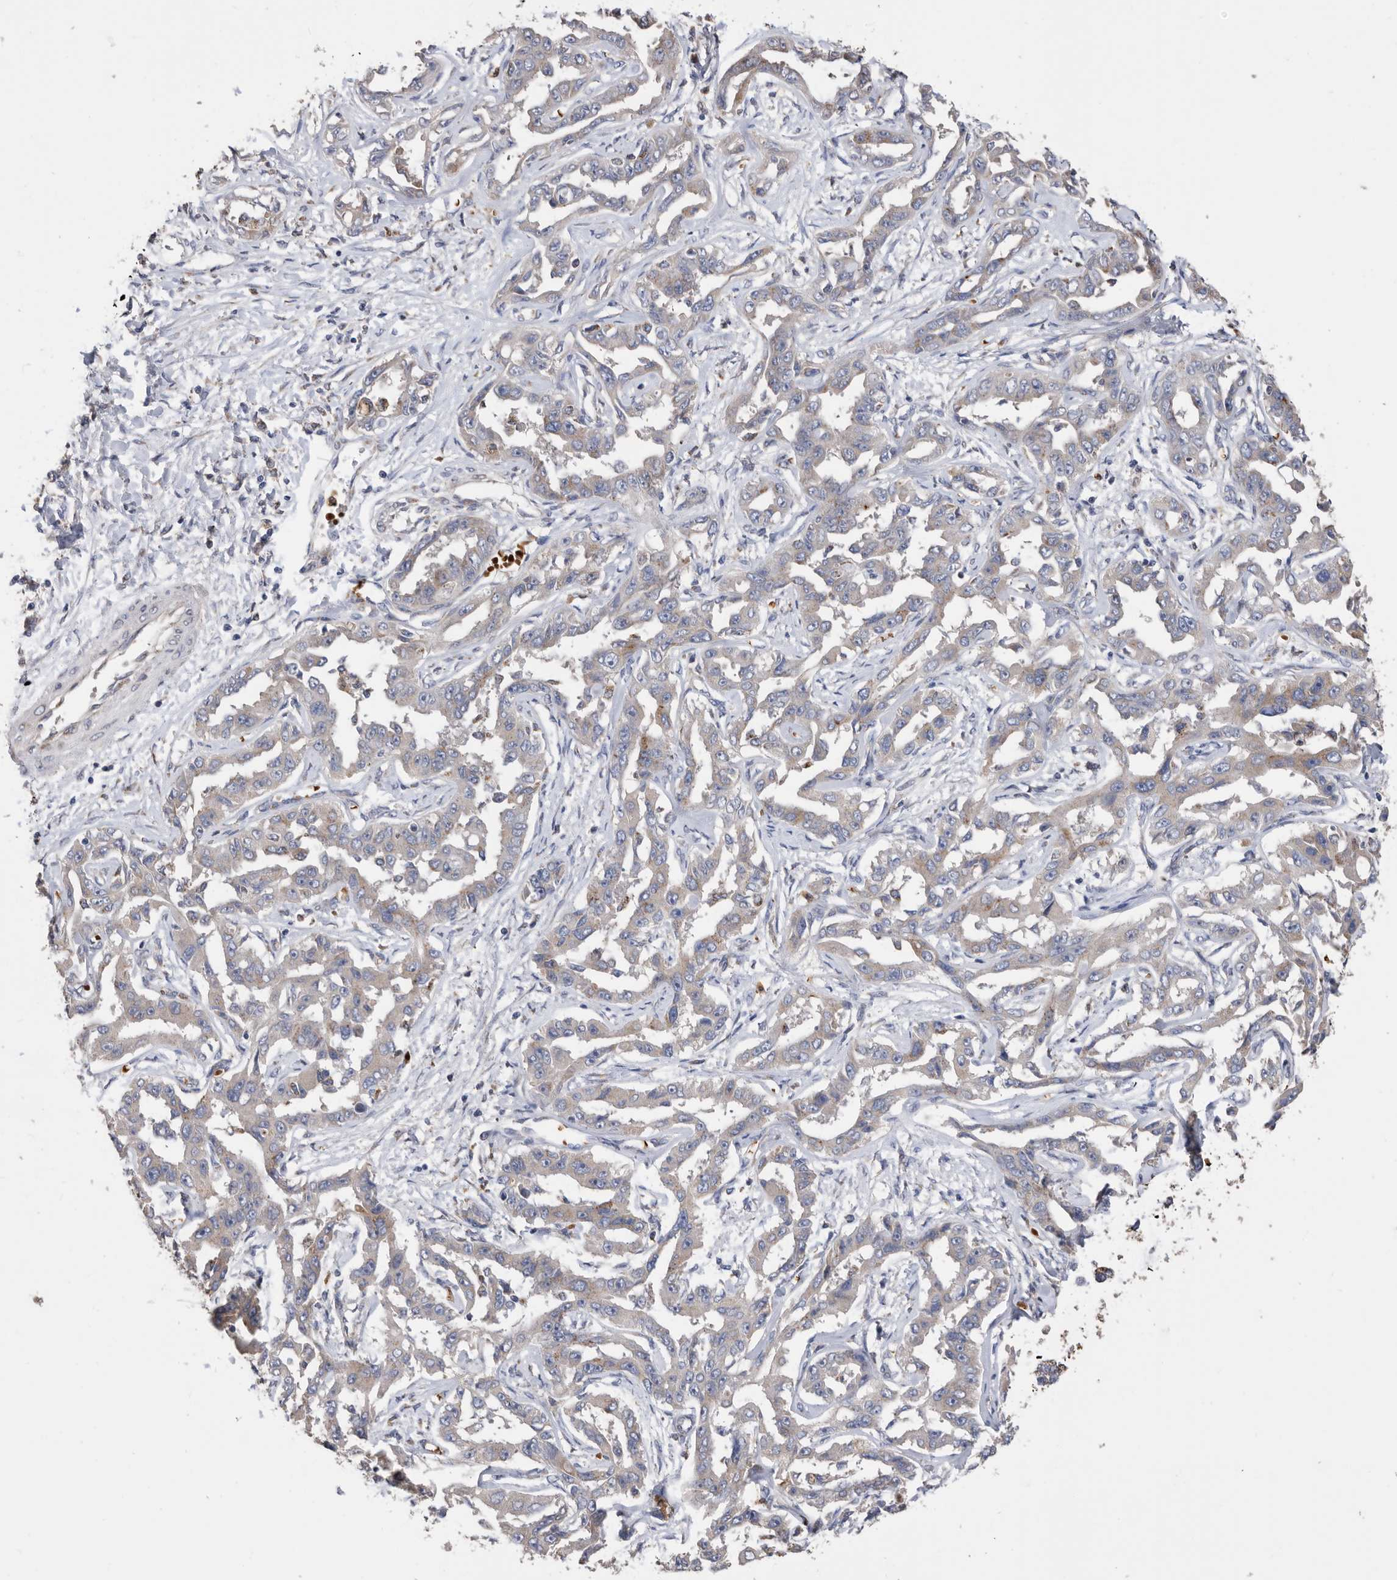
{"staining": {"intensity": "weak", "quantity": "<25%", "location": "cytoplasmic/membranous"}, "tissue": "liver cancer", "cell_type": "Tumor cells", "image_type": "cancer", "snomed": [{"axis": "morphology", "description": "Cholangiocarcinoma"}, {"axis": "topography", "description": "Liver"}], "caption": "High power microscopy photomicrograph of an IHC micrograph of liver cancer (cholangiocarcinoma), revealing no significant staining in tumor cells.", "gene": "CRISPLD2", "patient": {"sex": "male", "age": 59}}